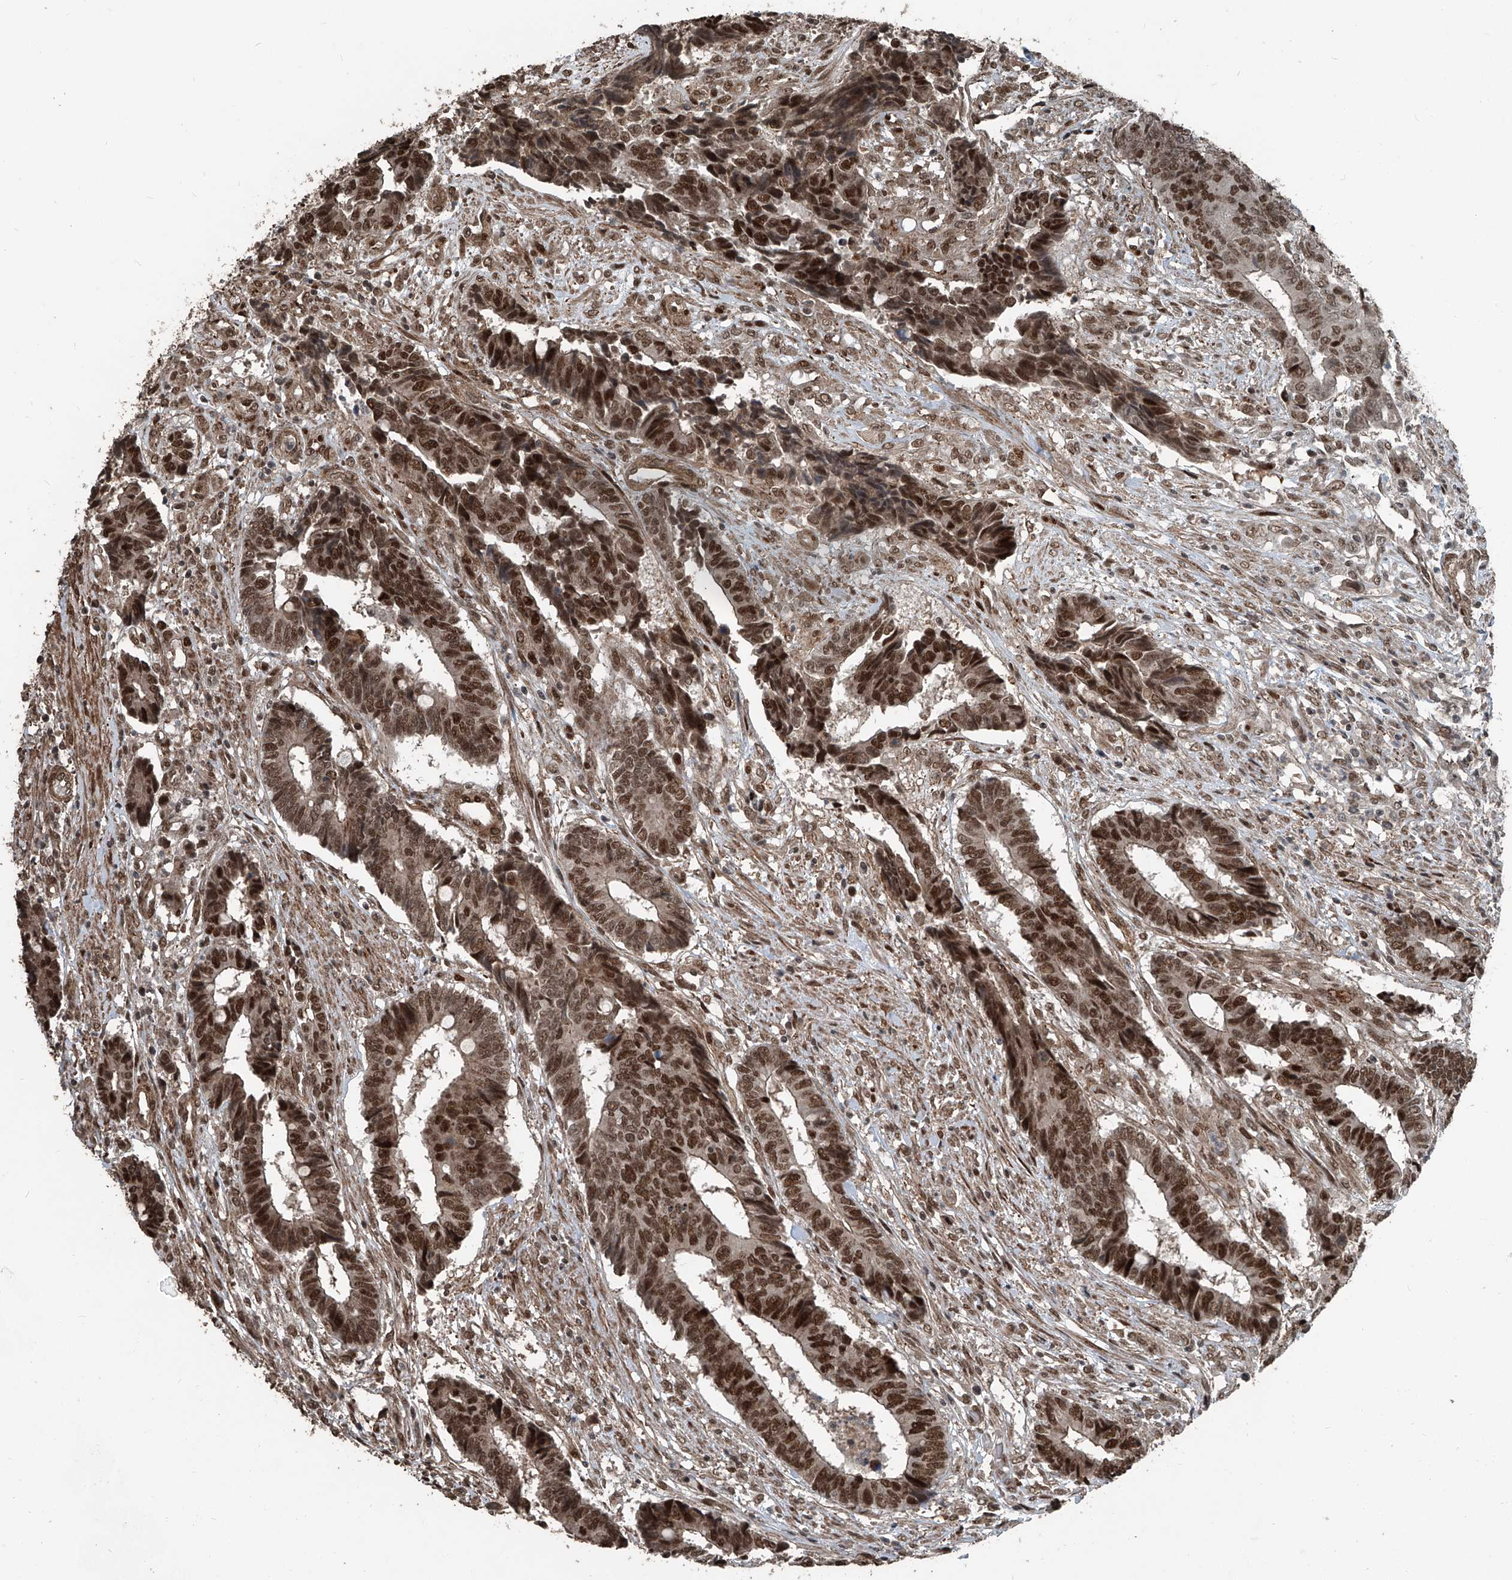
{"staining": {"intensity": "strong", "quantity": ">75%", "location": "nuclear"}, "tissue": "colorectal cancer", "cell_type": "Tumor cells", "image_type": "cancer", "snomed": [{"axis": "morphology", "description": "Adenocarcinoma, NOS"}, {"axis": "topography", "description": "Rectum"}], "caption": "A high-resolution image shows immunohistochemistry staining of colorectal cancer, which shows strong nuclear expression in approximately >75% of tumor cells.", "gene": "ZNF570", "patient": {"sex": "male", "age": 84}}